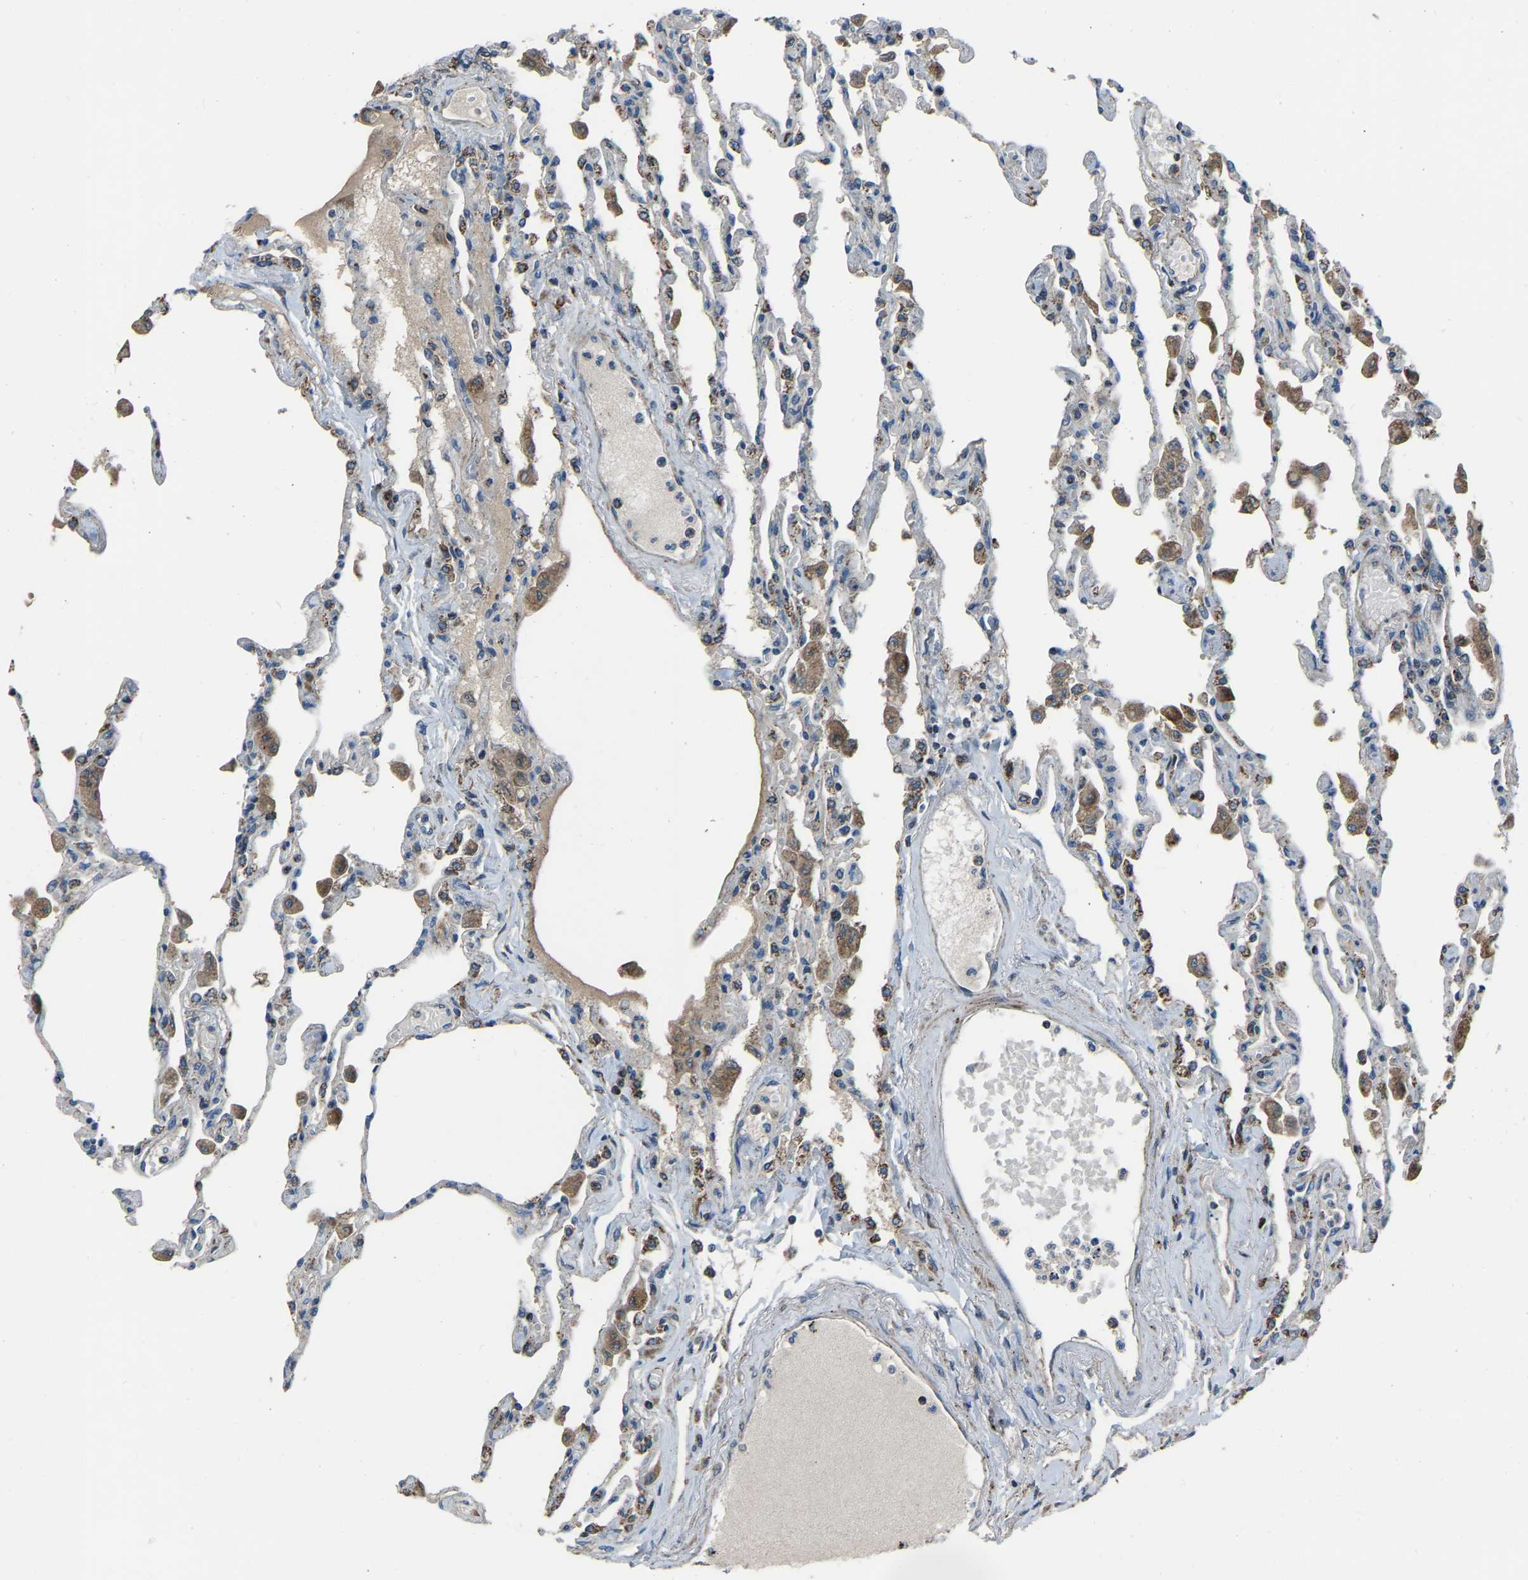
{"staining": {"intensity": "moderate", "quantity": "<25%", "location": "cytoplasmic/membranous"}, "tissue": "lung", "cell_type": "Alveolar cells", "image_type": "normal", "snomed": [{"axis": "morphology", "description": "Normal tissue, NOS"}, {"axis": "topography", "description": "Bronchus"}, {"axis": "topography", "description": "Lung"}], "caption": "Protein expression by immunohistochemistry (IHC) shows moderate cytoplasmic/membranous positivity in about <25% of alveolar cells in normal lung.", "gene": "AKR1A1", "patient": {"sex": "female", "age": 49}}